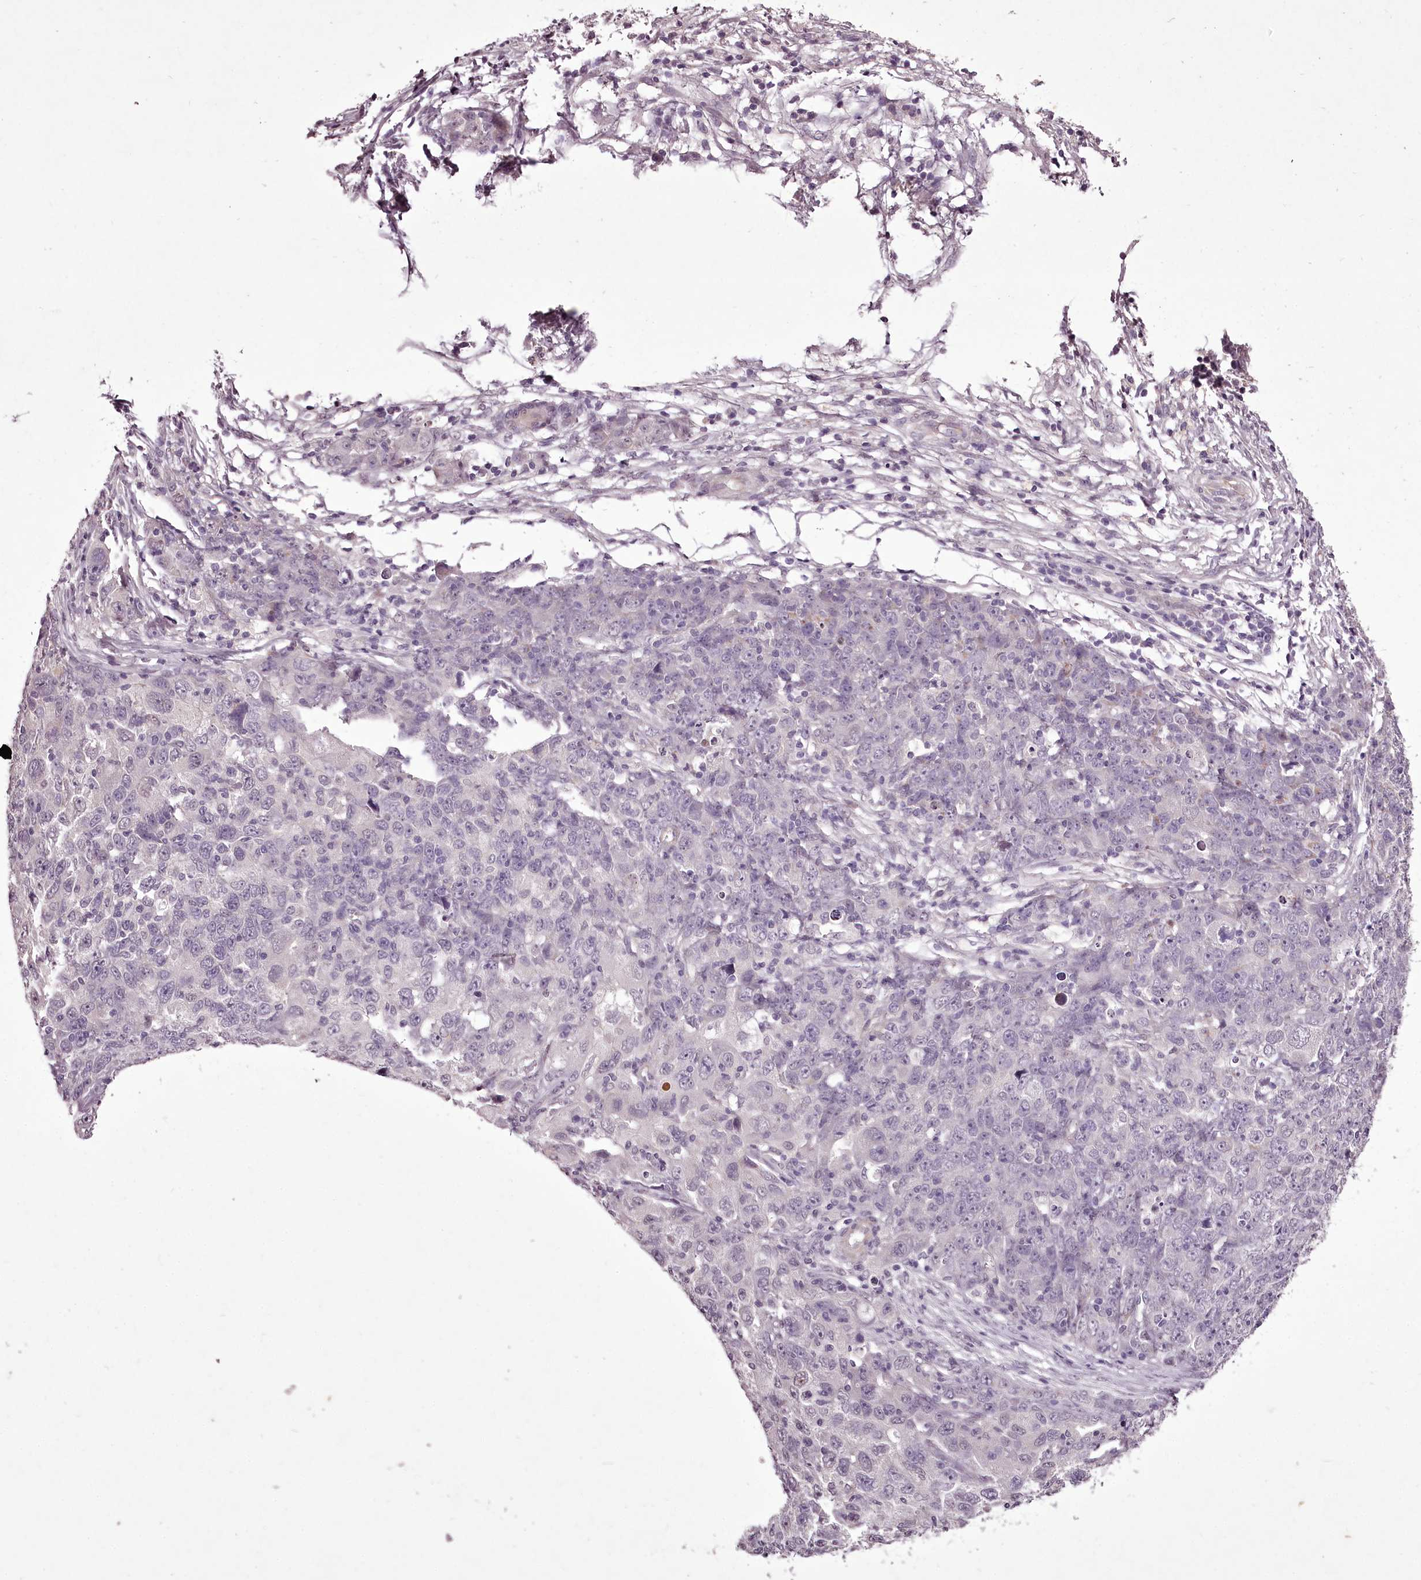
{"staining": {"intensity": "negative", "quantity": "none", "location": "none"}, "tissue": "ovarian cancer", "cell_type": "Tumor cells", "image_type": "cancer", "snomed": [{"axis": "morphology", "description": "Carcinoma, endometroid"}, {"axis": "topography", "description": "Ovary"}], "caption": "A high-resolution micrograph shows immunohistochemistry (IHC) staining of endometroid carcinoma (ovarian), which reveals no significant staining in tumor cells.", "gene": "C1orf56", "patient": {"sex": "female", "age": 42}}